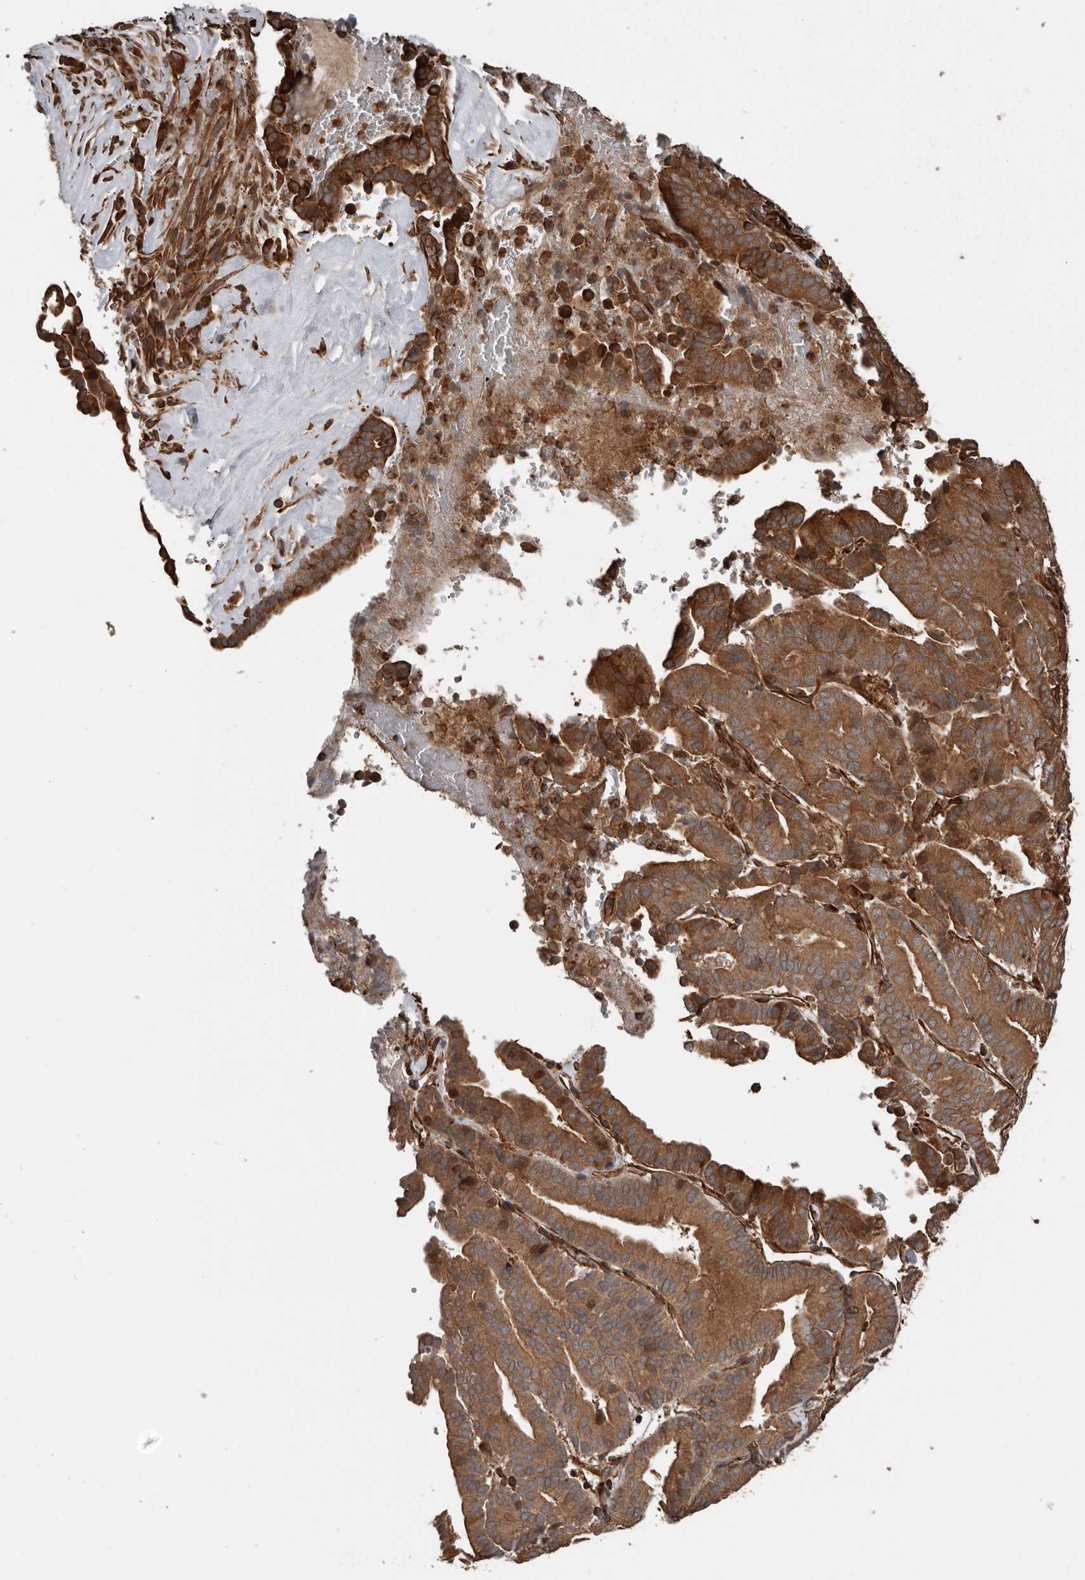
{"staining": {"intensity": "moderate", "quantity": ">75%", "location": "cytoplasmic/membranous"}, "tissue": "liver cancer", "cell_type": "Tumor cells", "image_type": "cancer", "snomed": [{"axis": "morphology", "description": "Cholangiocarcinoma"}, {"axis": "topography", "description": "Liver"}], "caption": "Immunohistochemistry staining of liver cancer (cholangiocarcinoma), which exhibits medium levels of moderate cytoplasmic/membranous staining in approximately >75% of tumor cells indicating moderate cytoplasmic/membranous protein expression. The staining was performed using DAB (3,3'-diaminobenzidine) (brown) for protein detection and nuclei were counterstained in hematoxylin (blue).", "gene": "YOD1", "patient": {"sex": "female", "age": 75}}